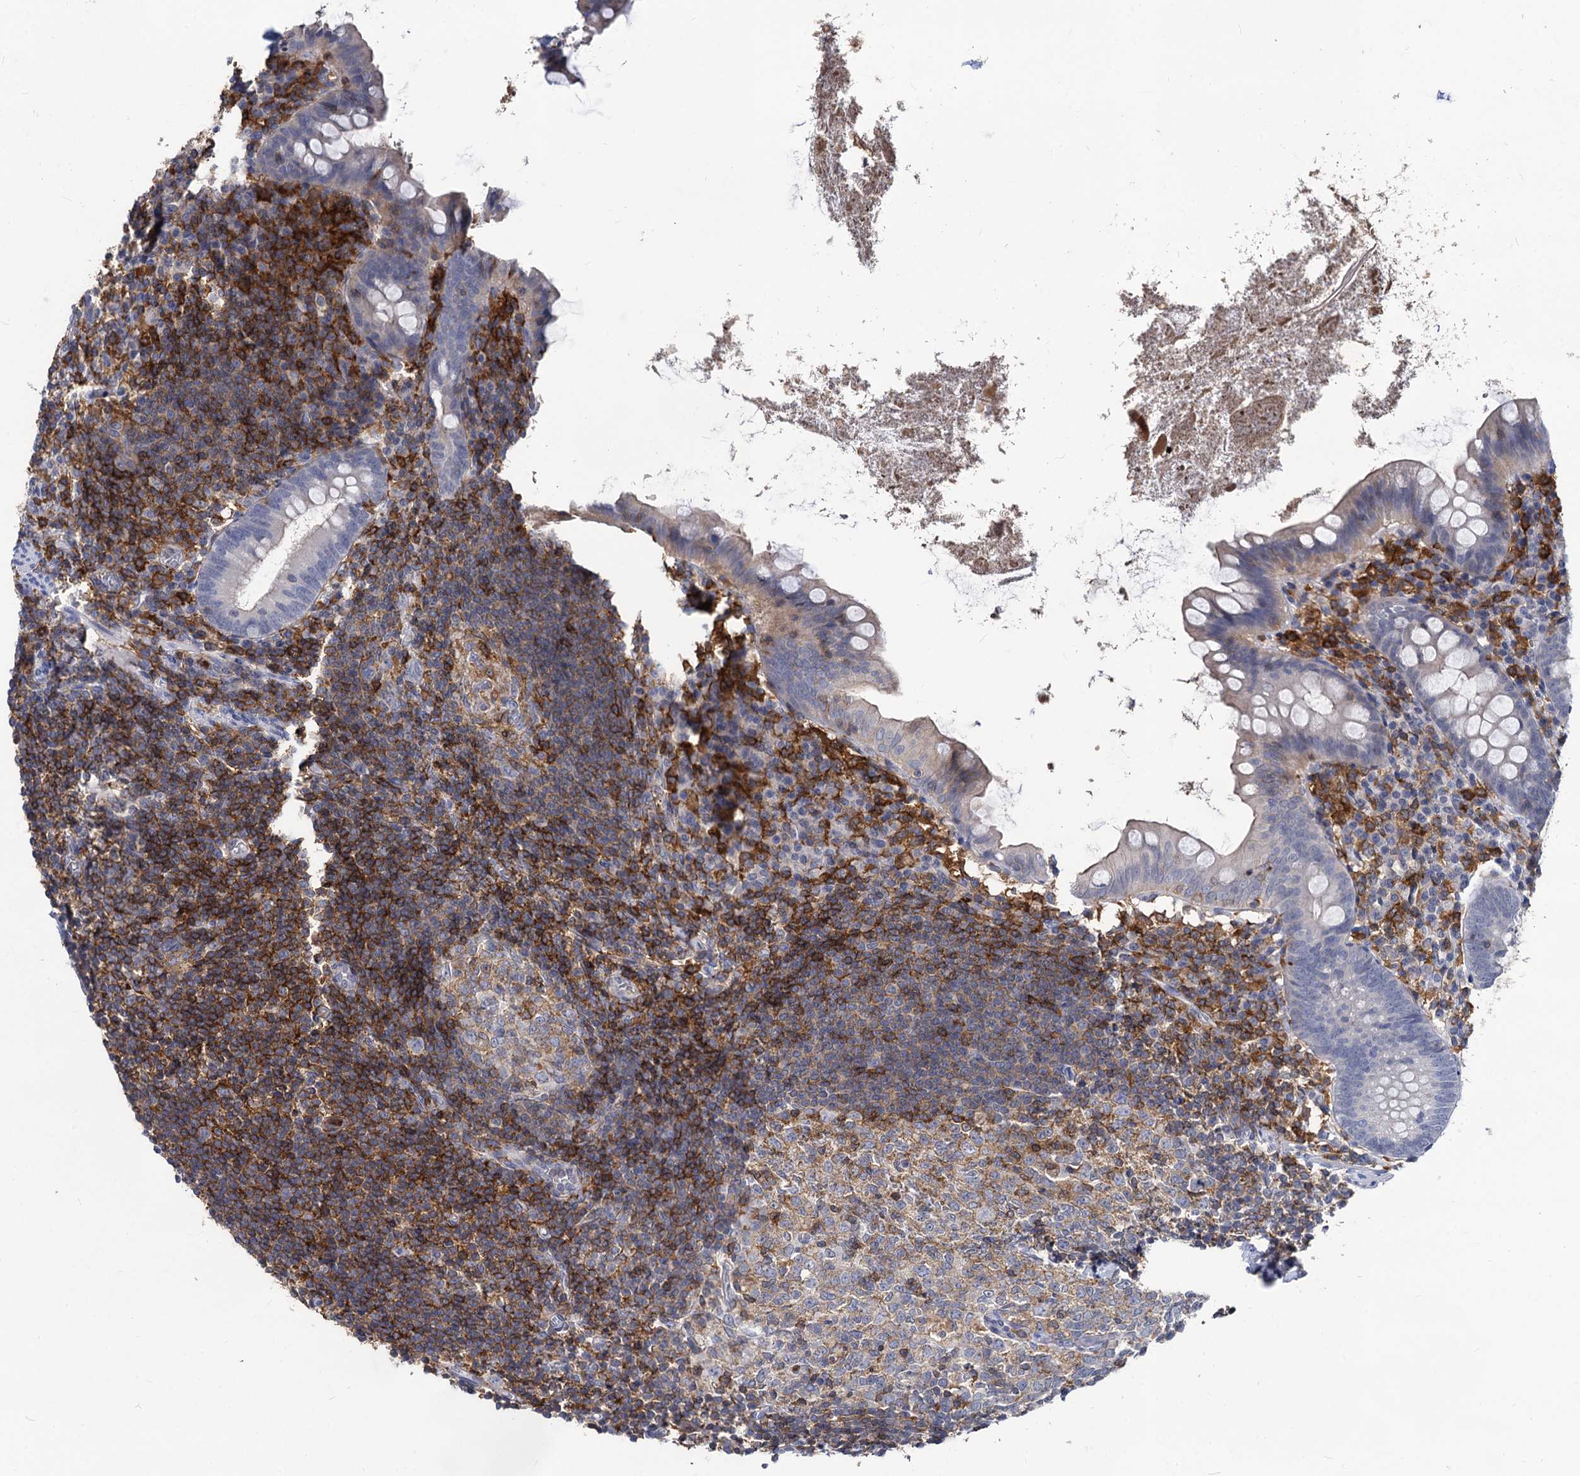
{"staining": {"intensity": "negative", "quantity": "none", "location": "none"}, "tissue": "appendix", "cell_type": "Glandular cells", "image_type": "normal", "snomed": [{"axis": "morphology", "description": "Normal tissue, NOS"}, {"axis": "topography", "description": "Appendix"}], "caption": "DAB (3,3'-diaminobenzidine) immunohistochemical staining of normal human appendix shows no significant positivity in glandular cells.", "gene": "RHOG", "patient": {"sex": "female", "age": 51}}